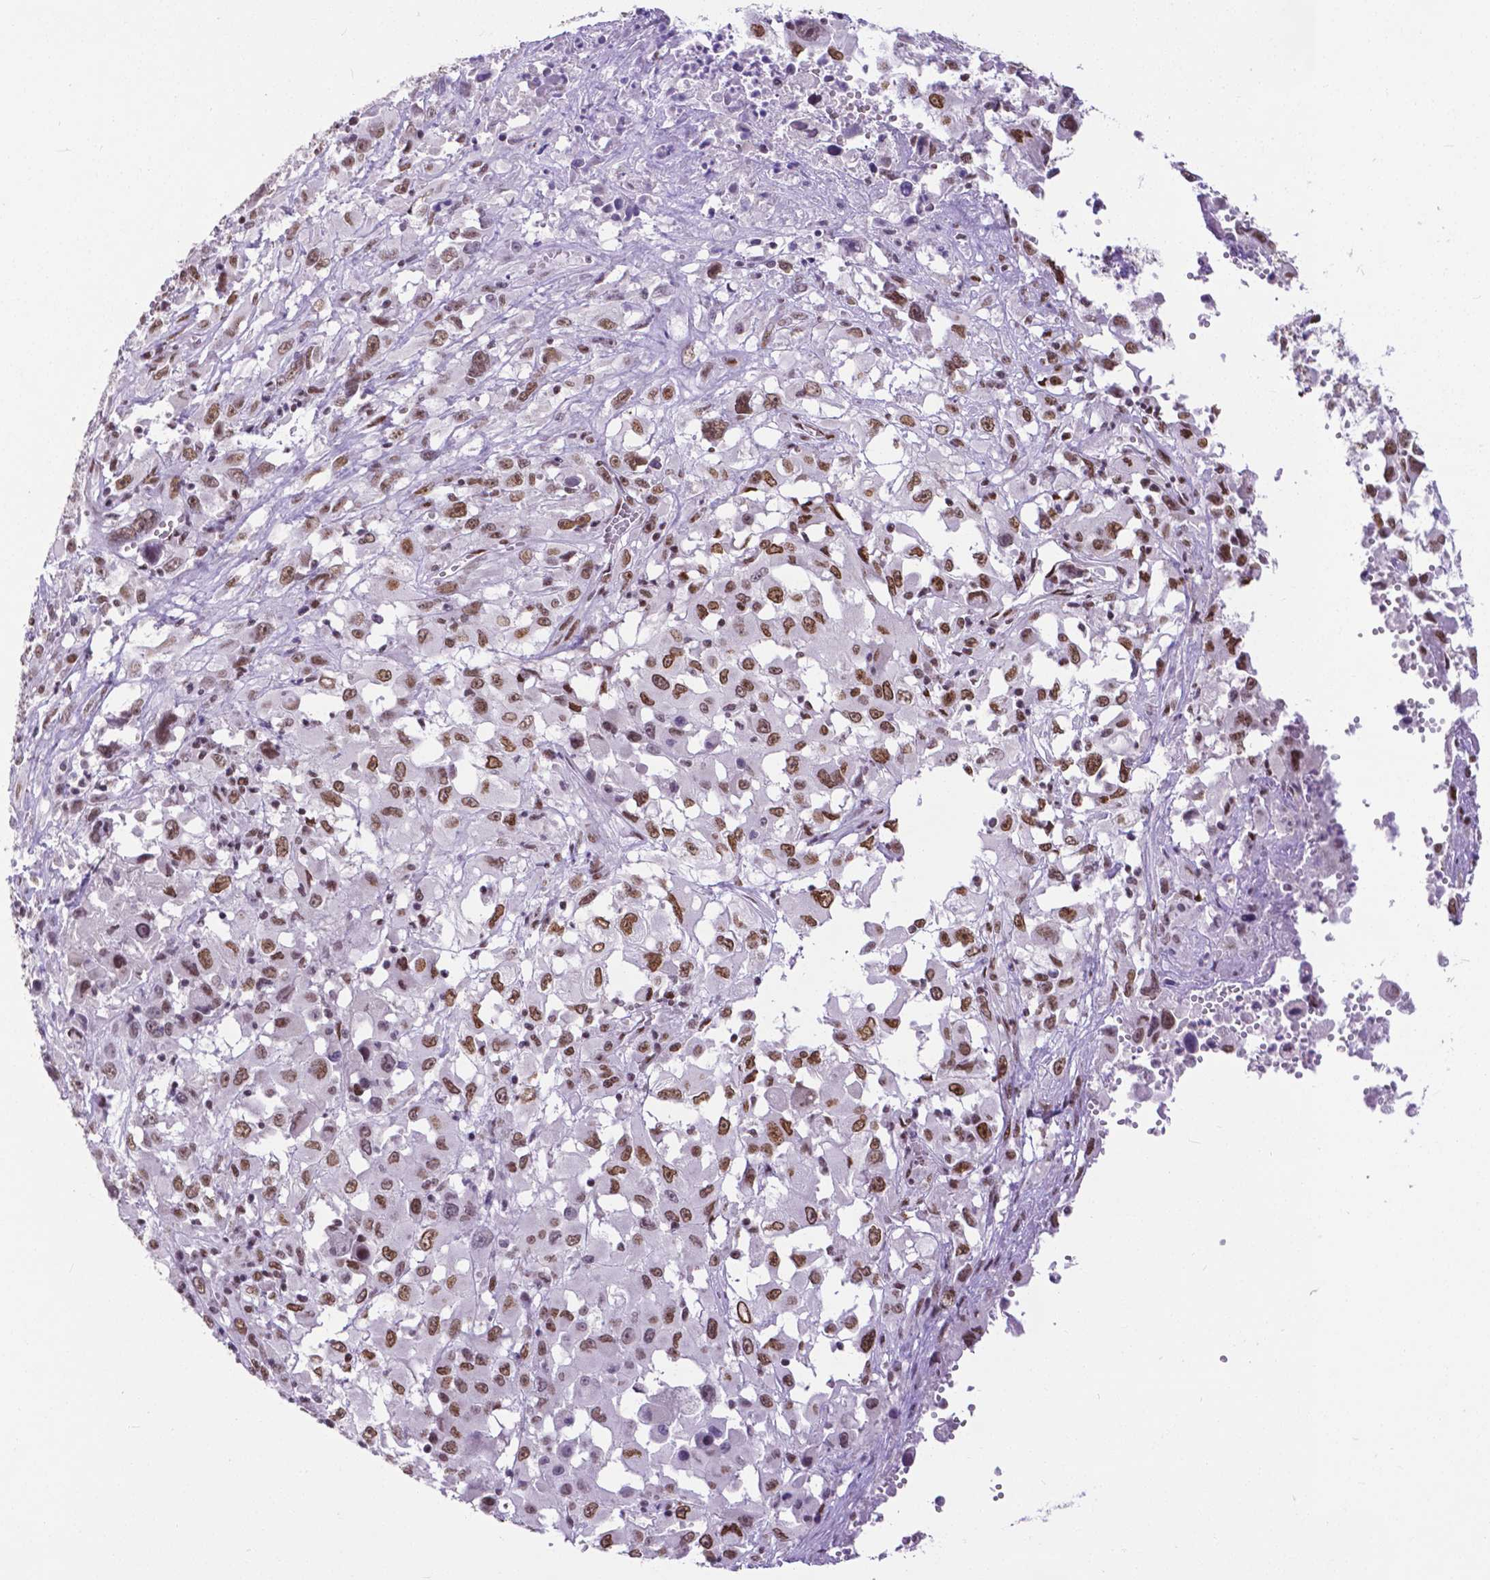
{"staining": {"intensity": "moderate", "quantity": ">75%", "location": "nuclear"}, "tissue": "melanoma", "cell_type": "Tumor cells", "image_type": "cancer", "snomed": [{"axis": "morphology", "description": "Malignant melanoma, Metastatic site"}, {"axis": "topography", "description": "Soft tissue"}], "caption": "Brown immunohistochemical staining in malignant melanoma (metastatic site) reveals moderate nuclear positivity in approximately >75% of tumor cells.", "gene": "ATRX", "patient": {"sex": "male", "age": 50}}